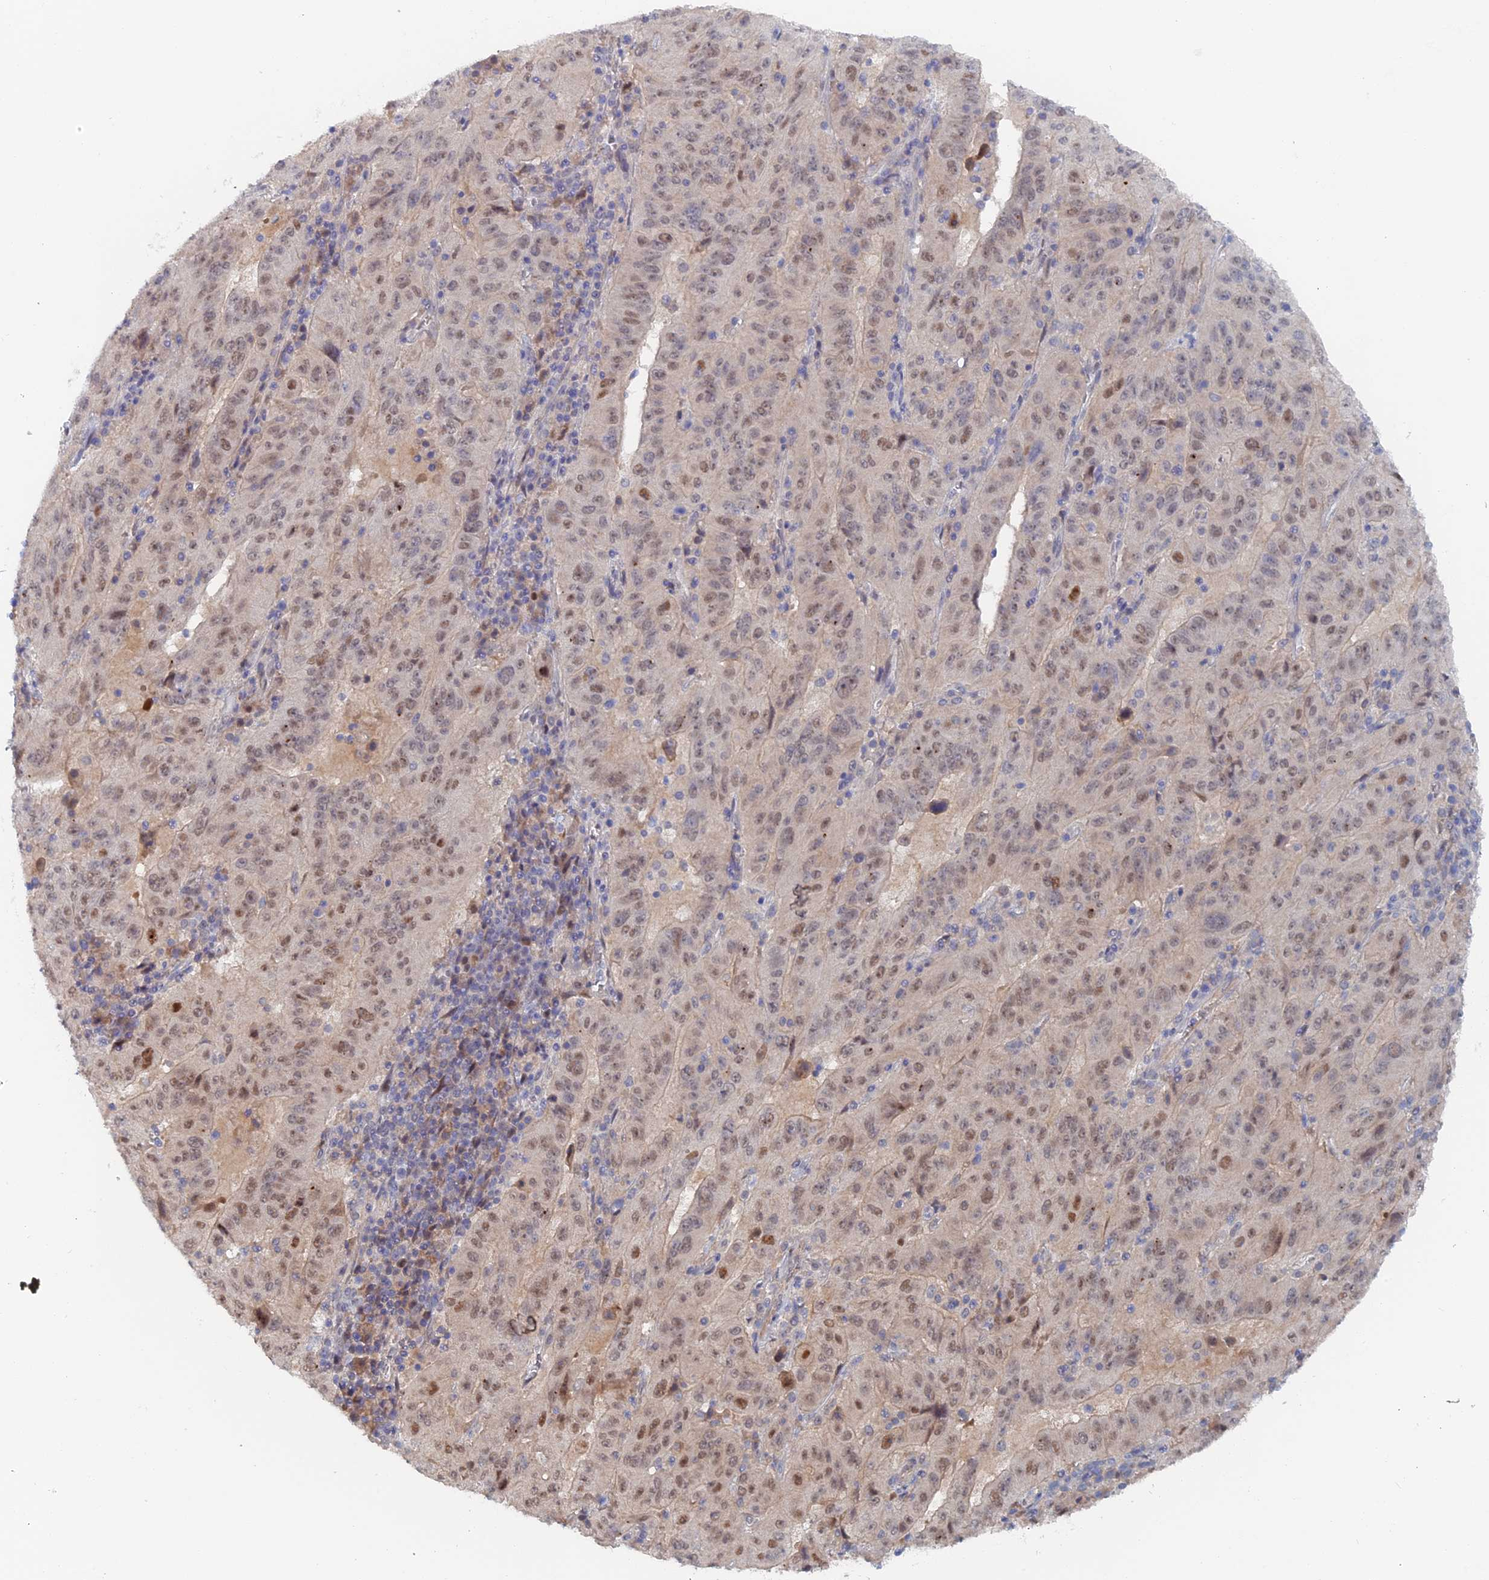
{"staining": {"intensity": "weak", "quantity": "25%-75%", "location": "nuclear"}, "tissue": "pancreatic cancer", "cell_type": "Tumor cells", "image_type": "cancer", "snomed": [{"axis": "morphology", "description": "Adenocarcinoma, NOS"}, {"axis": "topography", "description": "Pancreas"}], "caption": "Protein analysis of pancreatic cancer (adenocarcinoma) tissue exhibits weak nuclear staining in approximately 25%-75% of tumor cells.", "gene": "ELOVL6", "patient": {"sex": "male", "age": 63}}